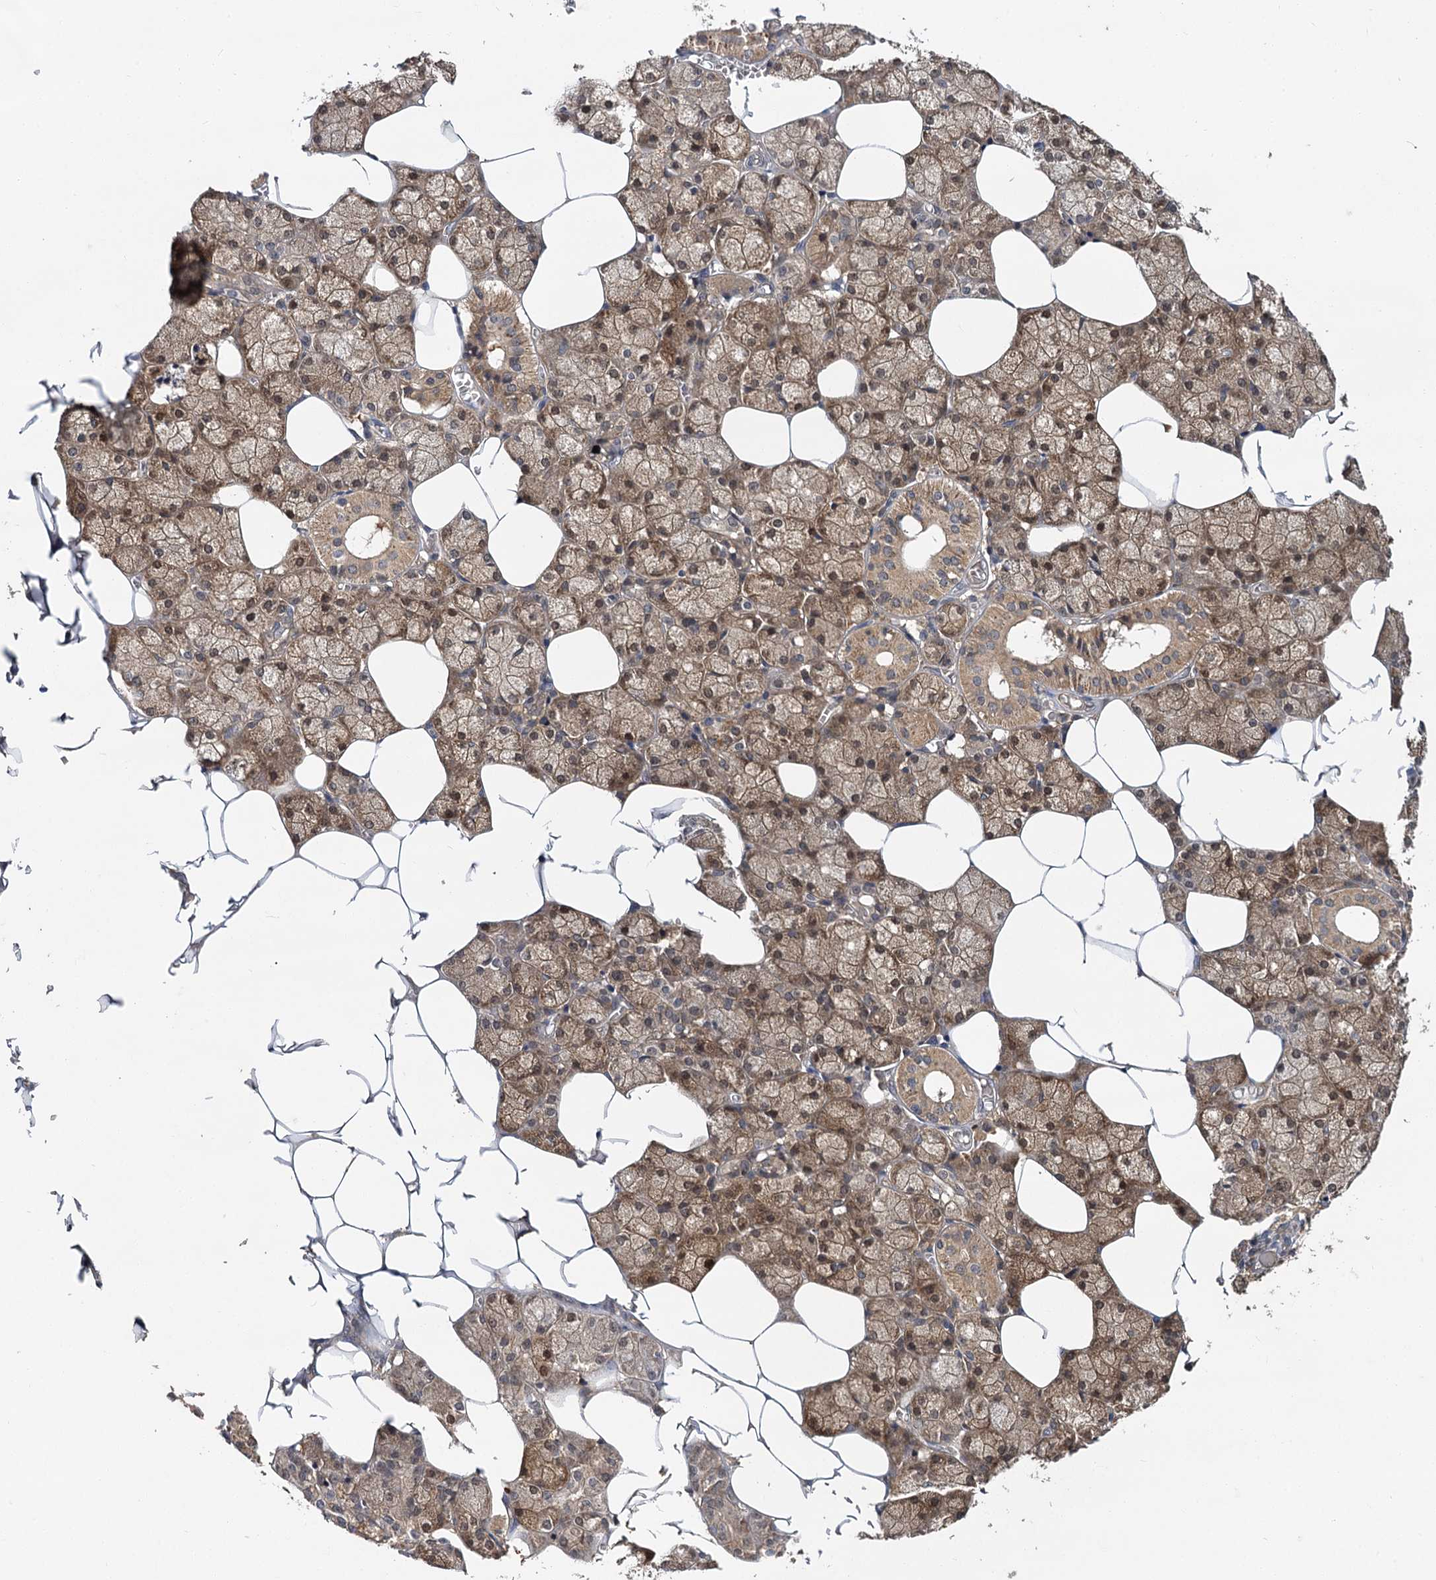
{"staining": {"intensity": "moderate", "quantity": ">75%", "location": "cytoplasmic/membranous,nuclear"}, "tissue": "salivary gland", "cell_type": "Glandular cells", "image_type": "normal", "snomed": [{"axis": "morphology", "description": "Normal tissue, NOS"}, {"axis": "topography", "description": "Salivary gland"}], "caption": "Protein staining by immunohistochemistry (IHC) reveals moderate cytoplasmic/membranous,nuclear expression in about >75% of glandular cells in unremarkable salivary gland. The staining was performed using DAB (3,3'-diaminobenzidine) to visualize the protein expression in brown, while the nuclei were stained in blue with hematoxylin (Magnification: 20x).", "gene": "MBD6", "patient": {"sex": "male", "age": 62}}